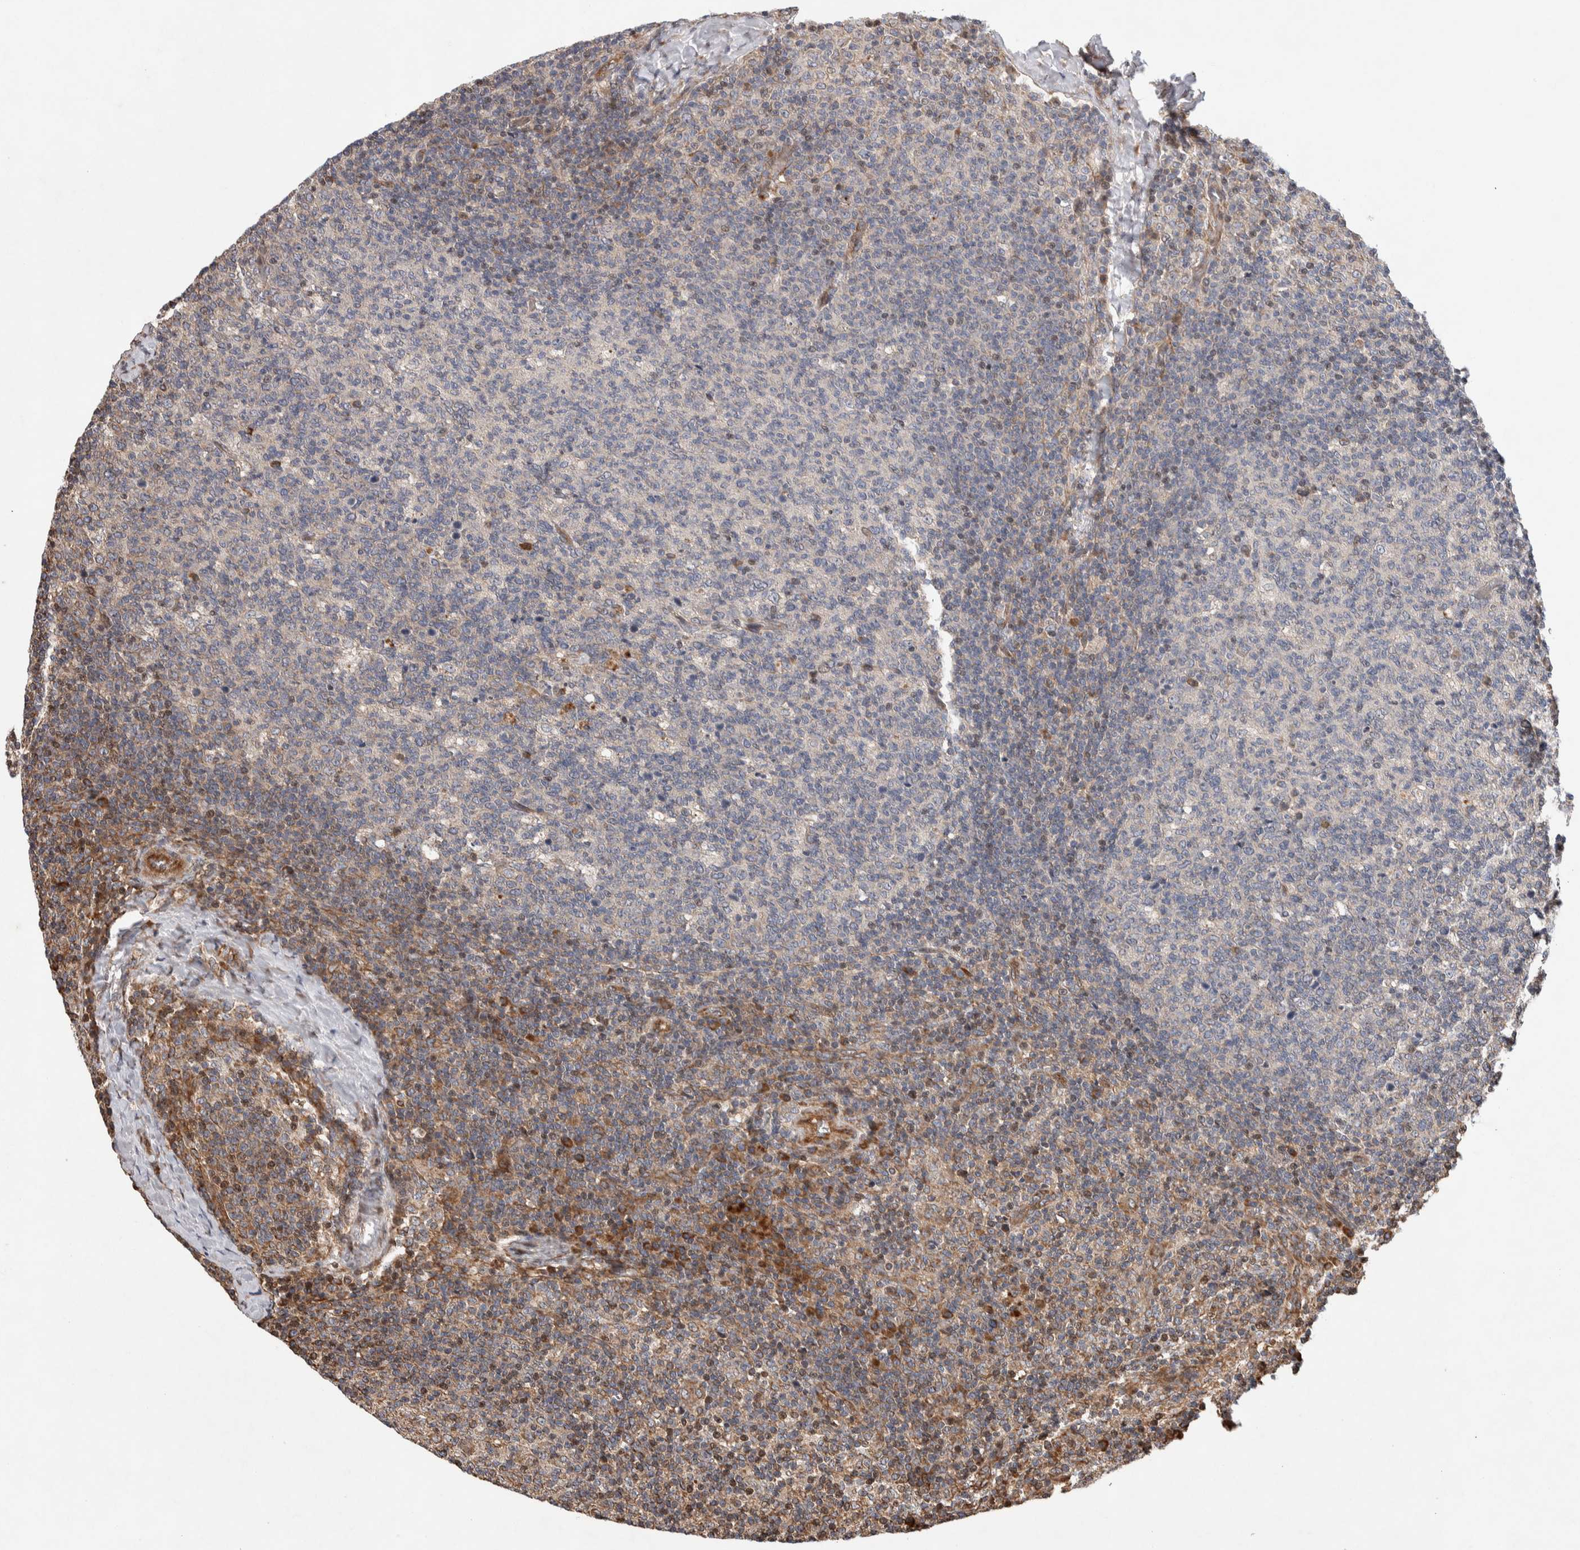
{"staining": {"intensity": "moderate", "quantity": "<25%", "location": "cytoplasmic/membranous"}, "tissue": "lymph node", "cell_type": "Germinal center cells", "image_type": "normal", "snomed": [{"axis": "morphology", "description": "Normal tissue, NOS"}, {"axis": "morphology", "description": "Inflammation, NOS"}, {"axis": "topography", "description": "Lymph node"}], "caption": "The immunohistochemical stain shows moderate cytoplasmic/membranous expression in germinal center cells of normal lymph node.", "gene": "LZTS1", "patient": {"sex": "male", "age": 55}}